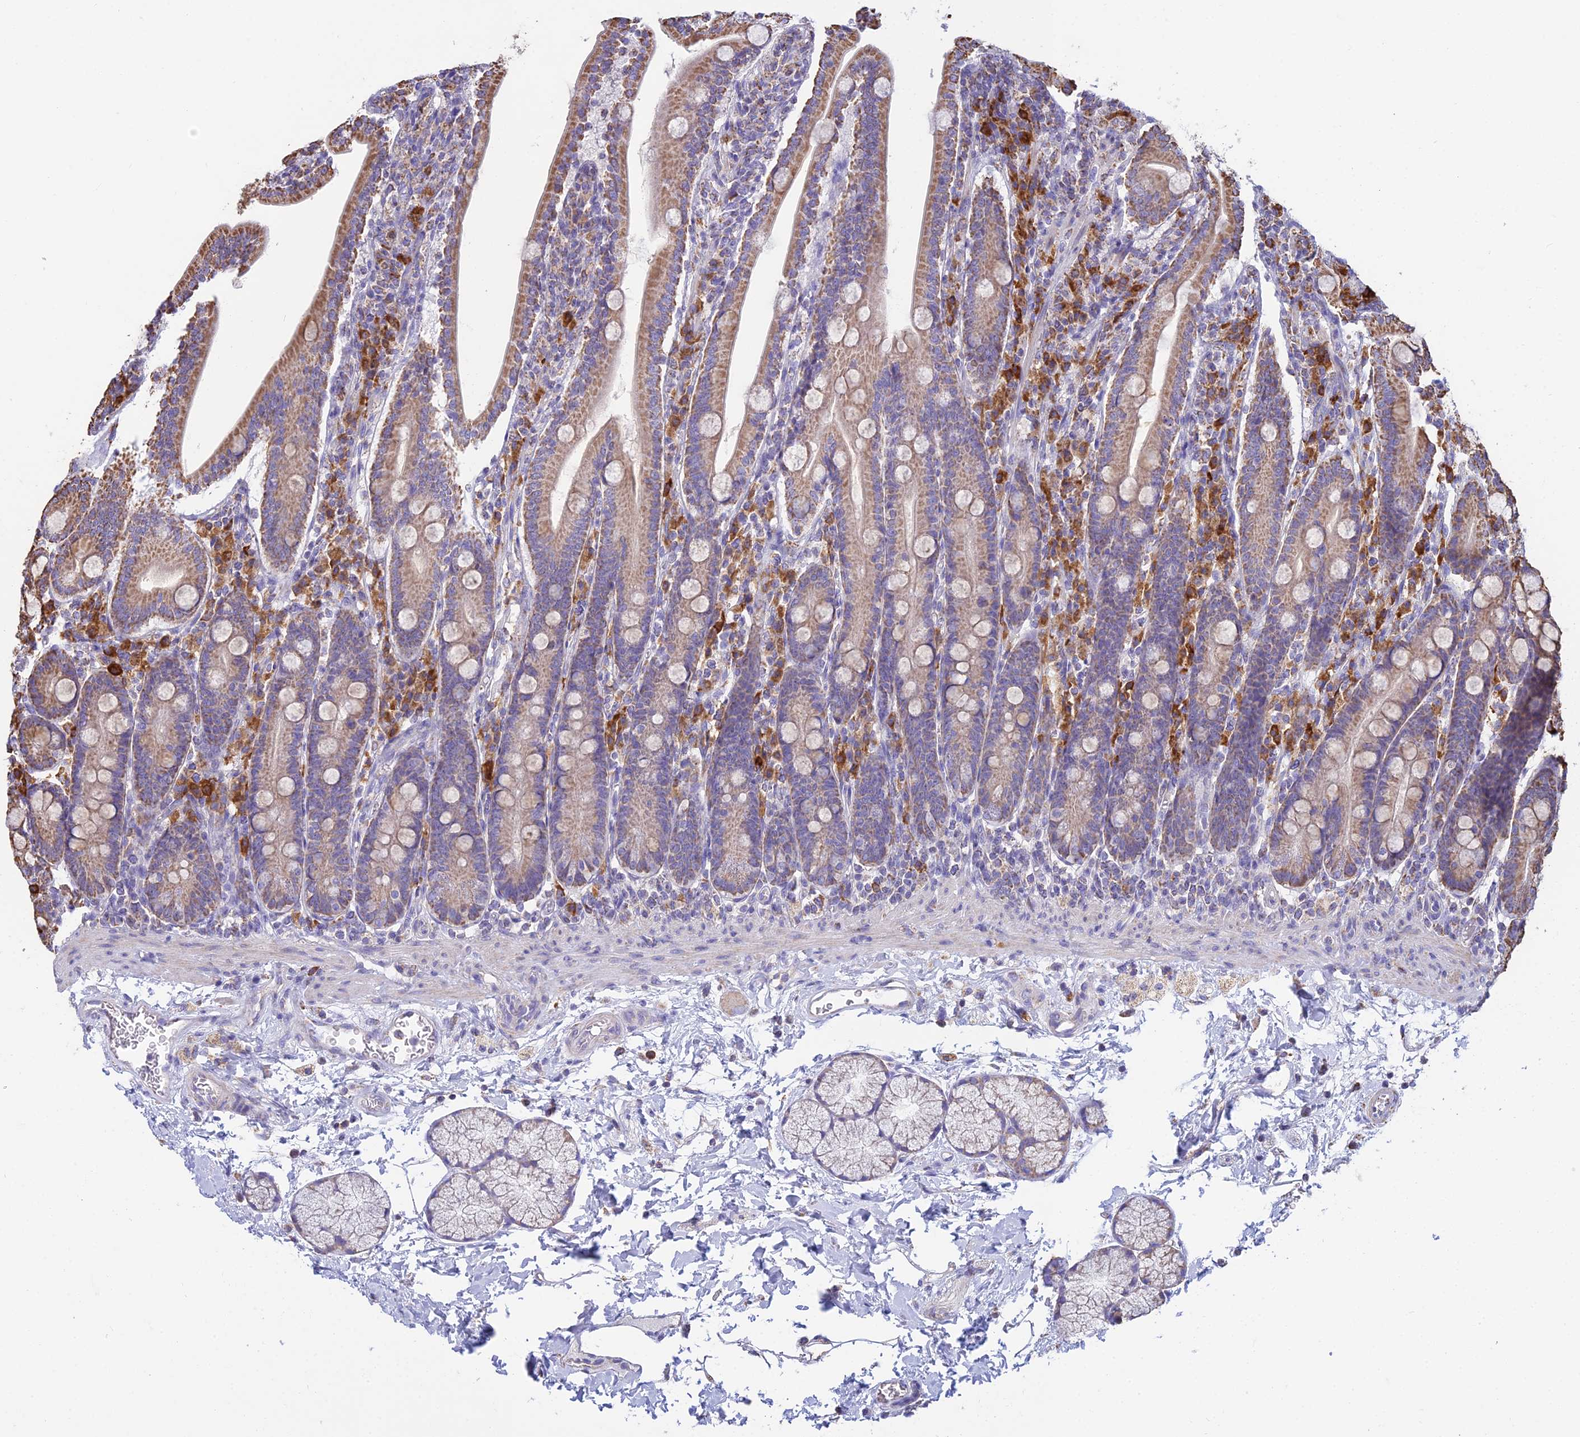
{"staining": {"intensity": "moderate", "quantity": ">75%", "location": "cytoplasmic/membranous"}, "tissue": "duodenum", "cell_type": "Glandular cells", "image_type": "normal", "snomed": [{"axis": "morphology", "description": "Normal tissue, NOS"}, {"axis": "topography", "description": "Duodenum"}], "caption": "A medium amount of moderate cytoplasmic/membranous positivity is present in about >75% of glandular cells in benign duodenum.", "gene": "OR2W3", "patient": {"sex": "male", "age": 35}}